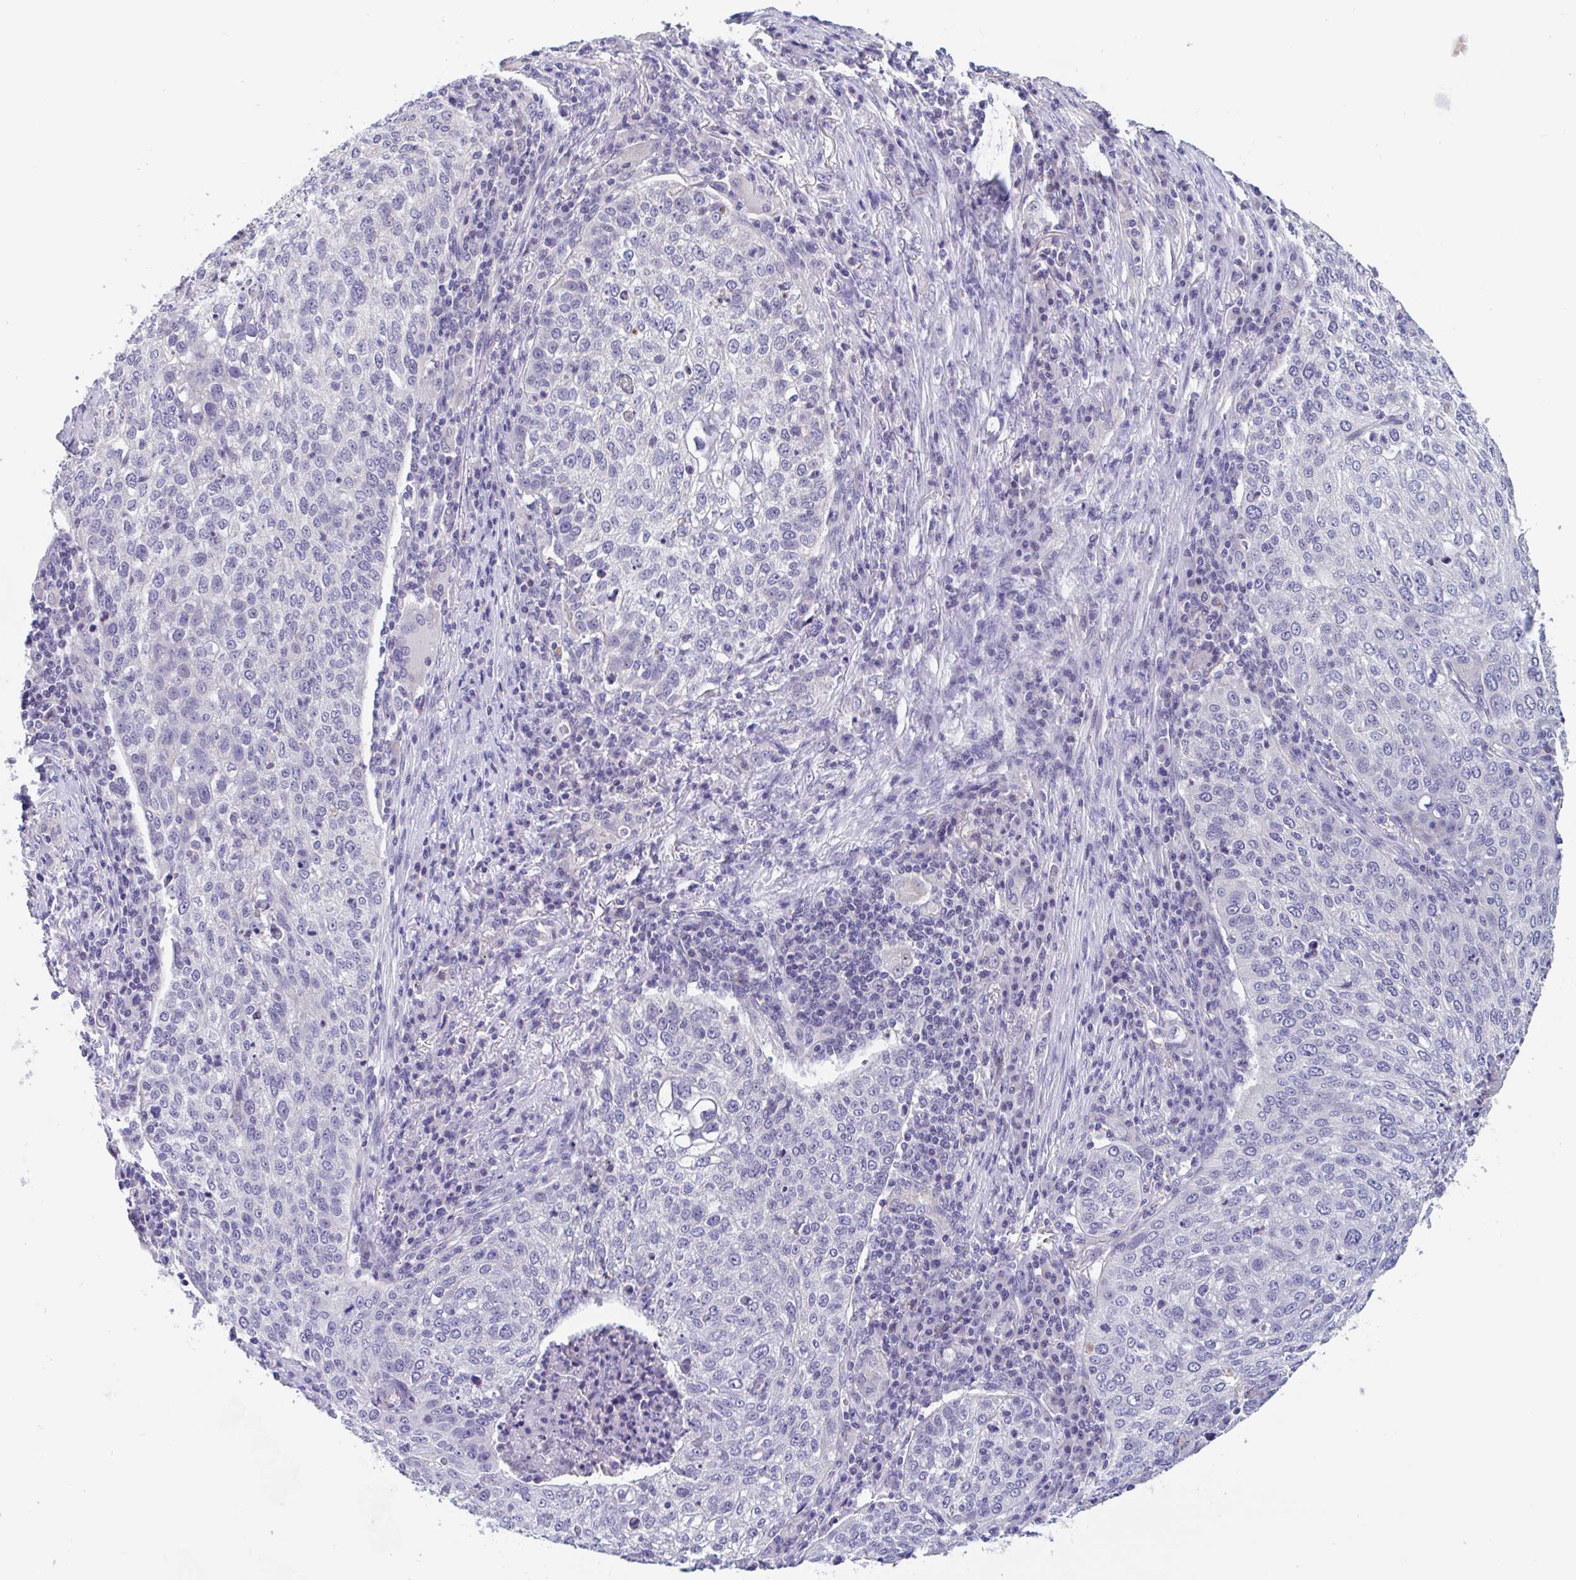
{"staining": {"intensity": "negative", "quantity": "none", "location": "none"}, "tissue": "lung cancer", "cell_type": "Tumor cells", "image_type": "cancer", "snomed": [{"axis": "morphology", "description": "Squamous cell carcinoma, NOS"}, {"axis": "topography", "description": "Lung"}], "caption": "Tumor cells are negative for protein expression in human lung squamous cell carcinoma.", "gene": "UNKL", "patient": {"sex": "male", "age": 63}}